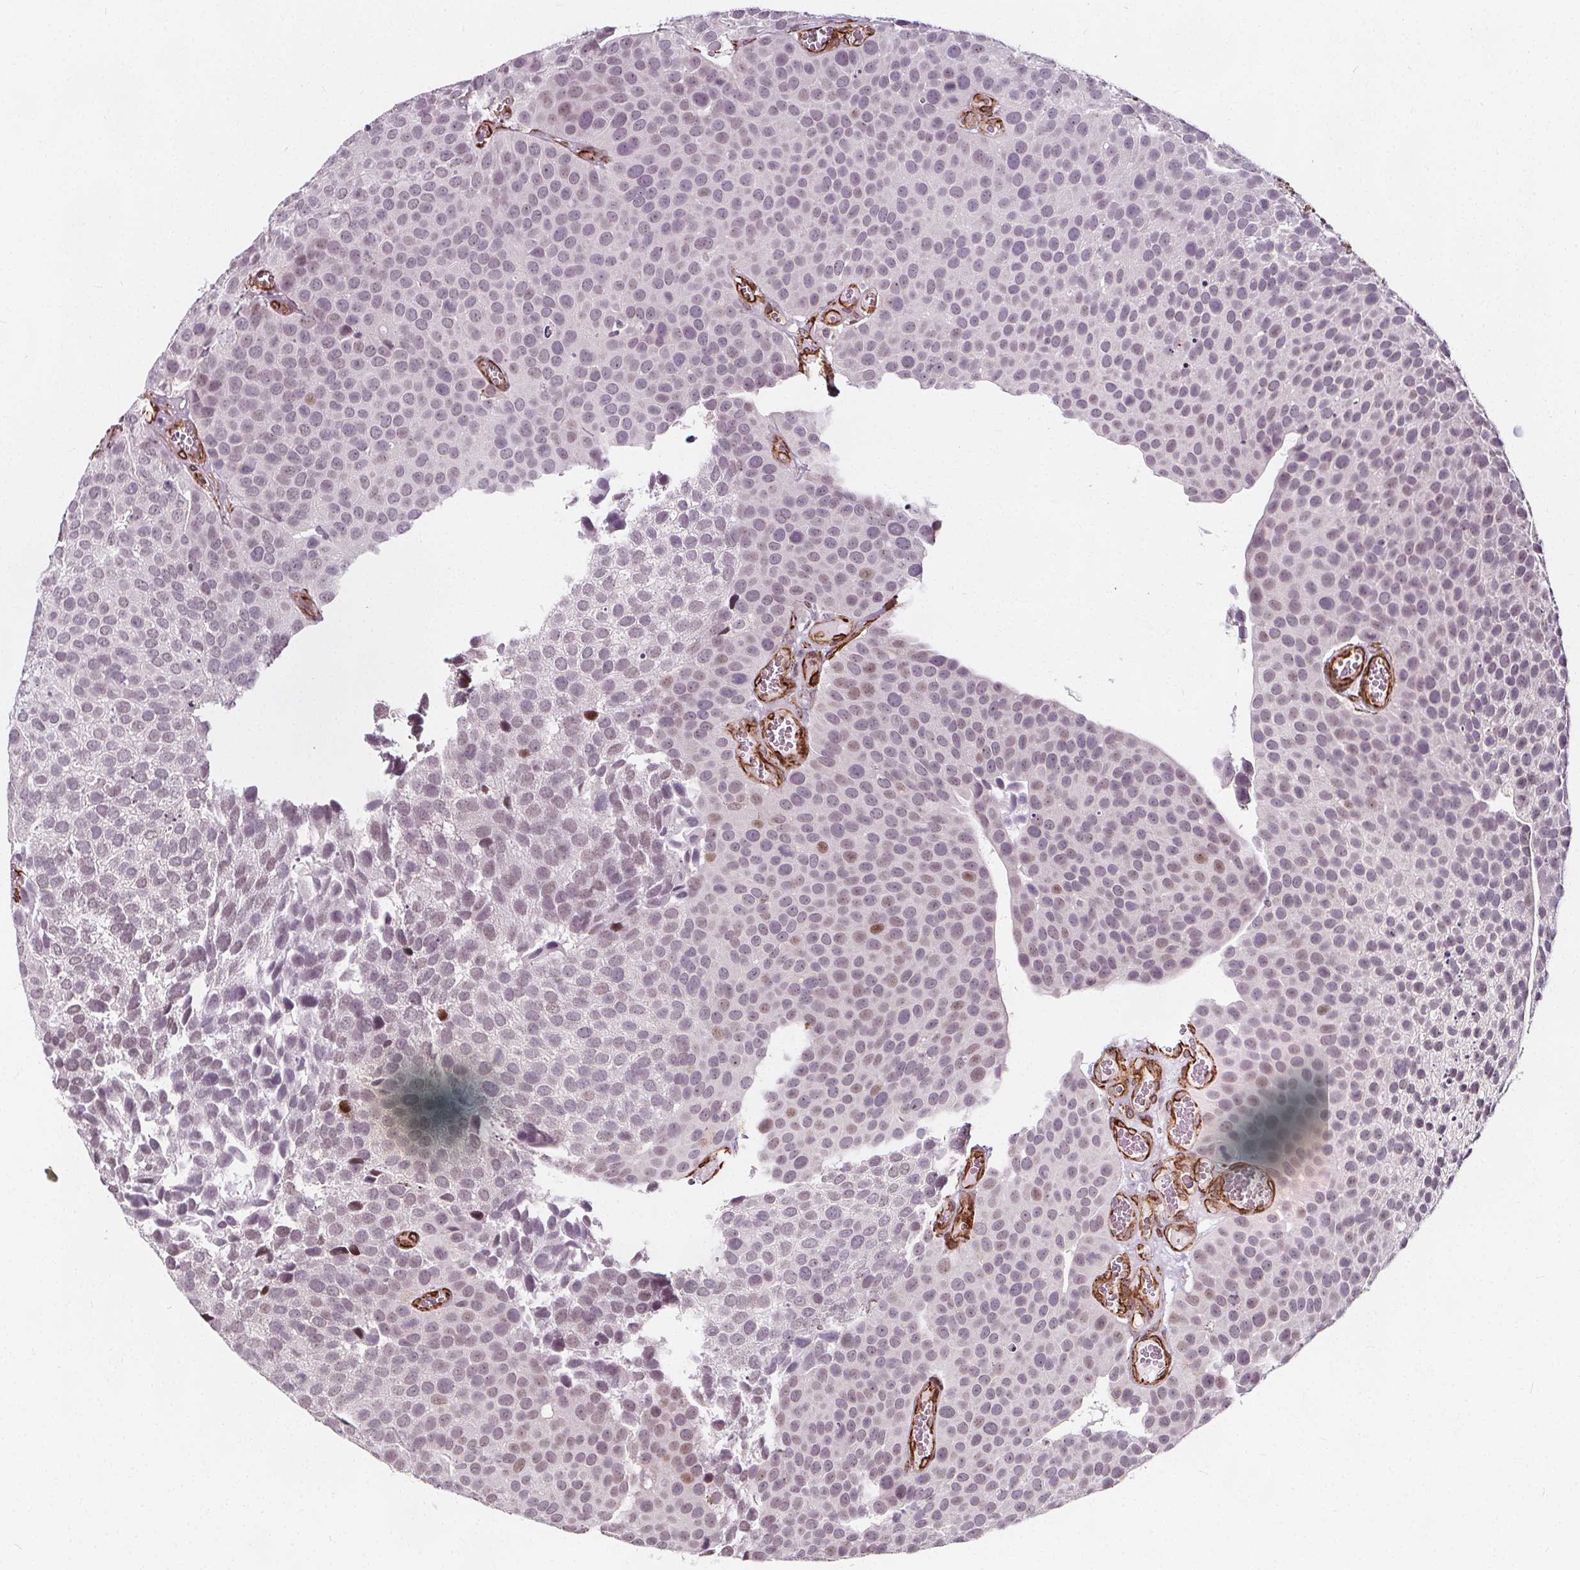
{"staining": {"intensity": "weak", "quantity": "<25%", "location": "nuclear"}, "tissue": "urothelial cancer", "cell_type": "Tumor cells", "image_type": "cancer", "snomed": [{"axis": "morphology", "description": "Urothelial carcinoma, Low grade"}, {"axis": "topography", "description": "Urinary bladder"}], "caption": "Urothelial carcinoma (low-grade) was stained to show a protein in brown. There is no significant staining in tumor cells.", "gene": "HAS1", "patient": {"sex": "female", "age": 69}}